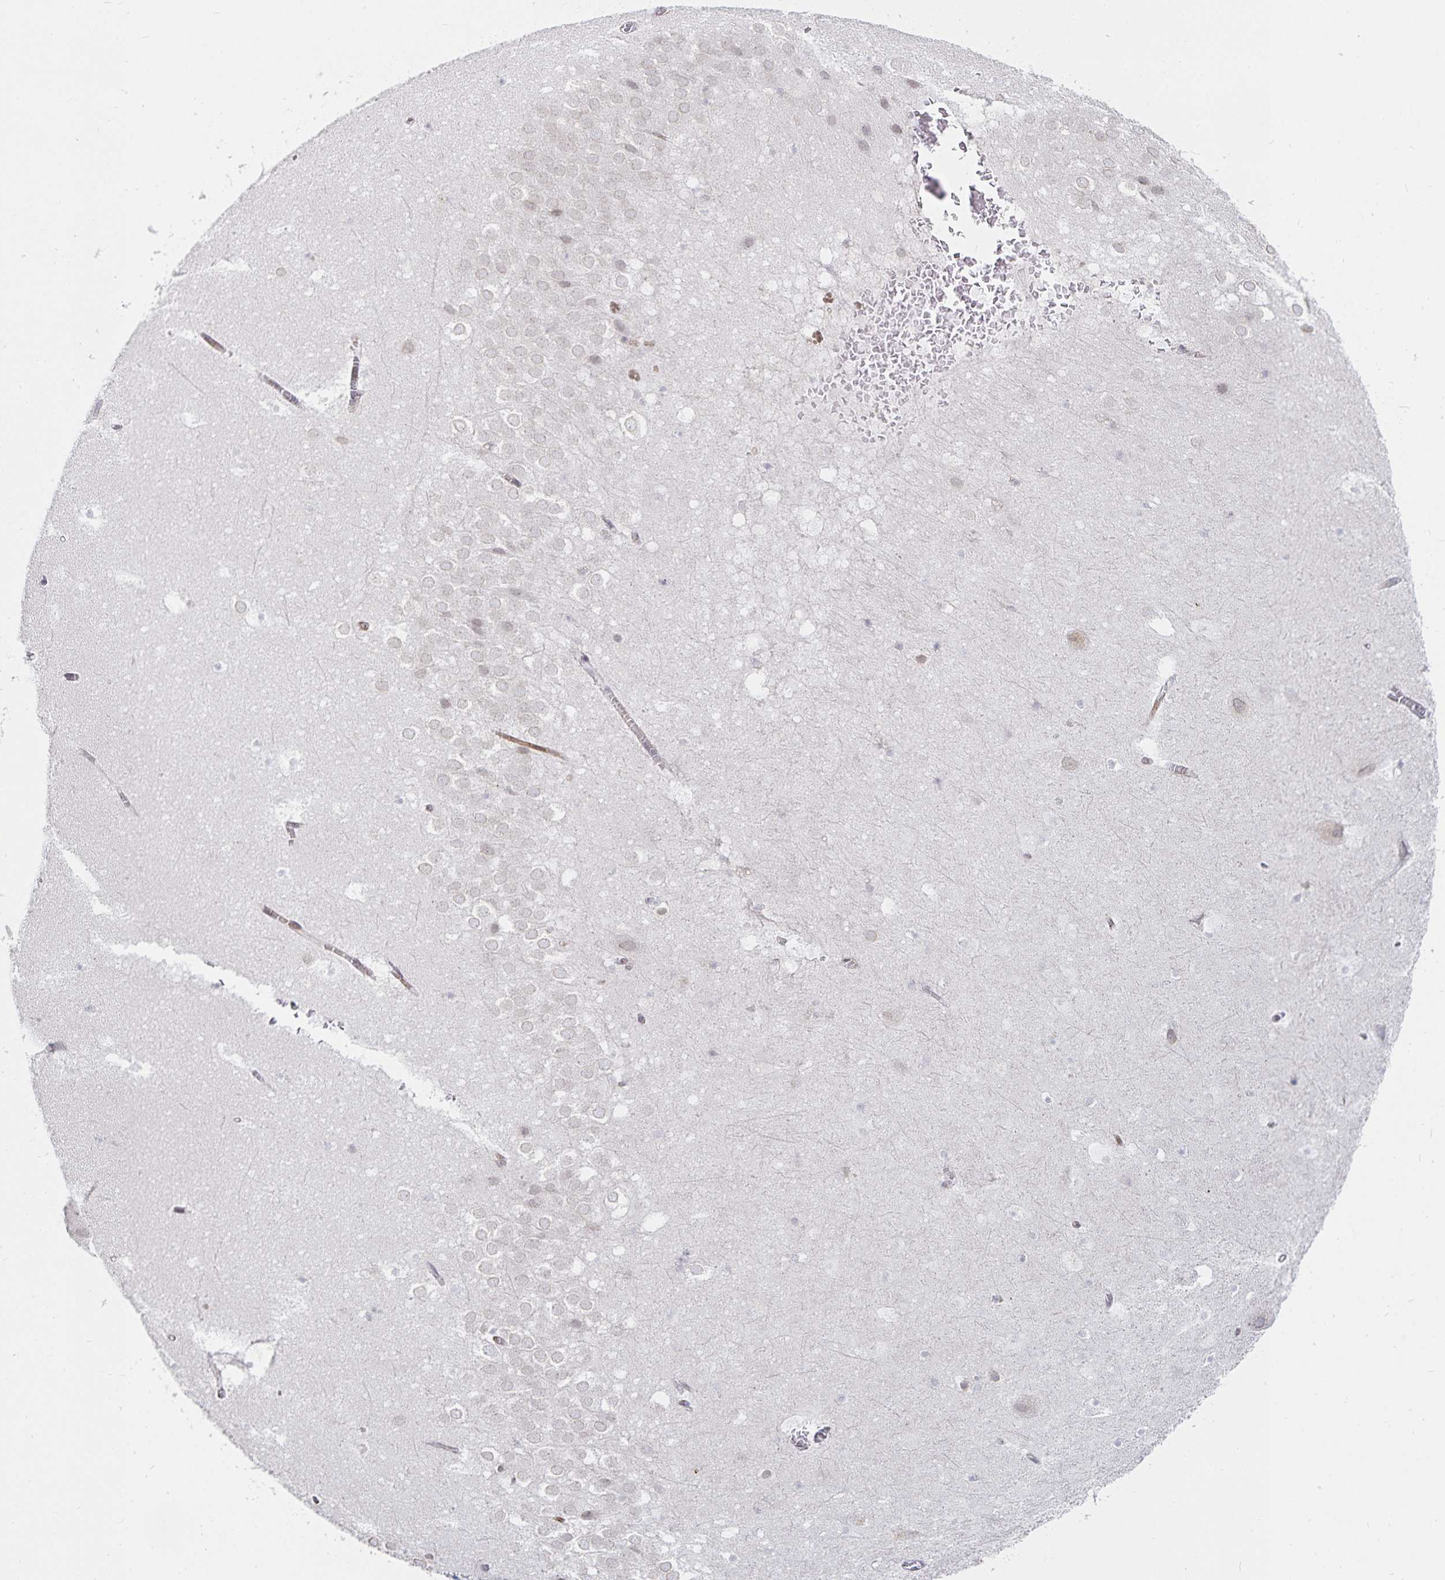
{"staining": {"intensity": "negative", "quantity": "none", "location": "none"}, "tissue": "hippocampus", "cell_type": "Glial cells", "image_type": "normal", "snomed": [{"axis": "morphology", "description": "Normal tissue, NOS"}, {"axis": "topography", "description": "Hippocampus"}], "caption": "This is a histopathology image of IHC staining of unremarkable hippocampus, which shows no expression in glial cells.", "gene": "S100G", "patient": {"sex": "female", "age": 42}}